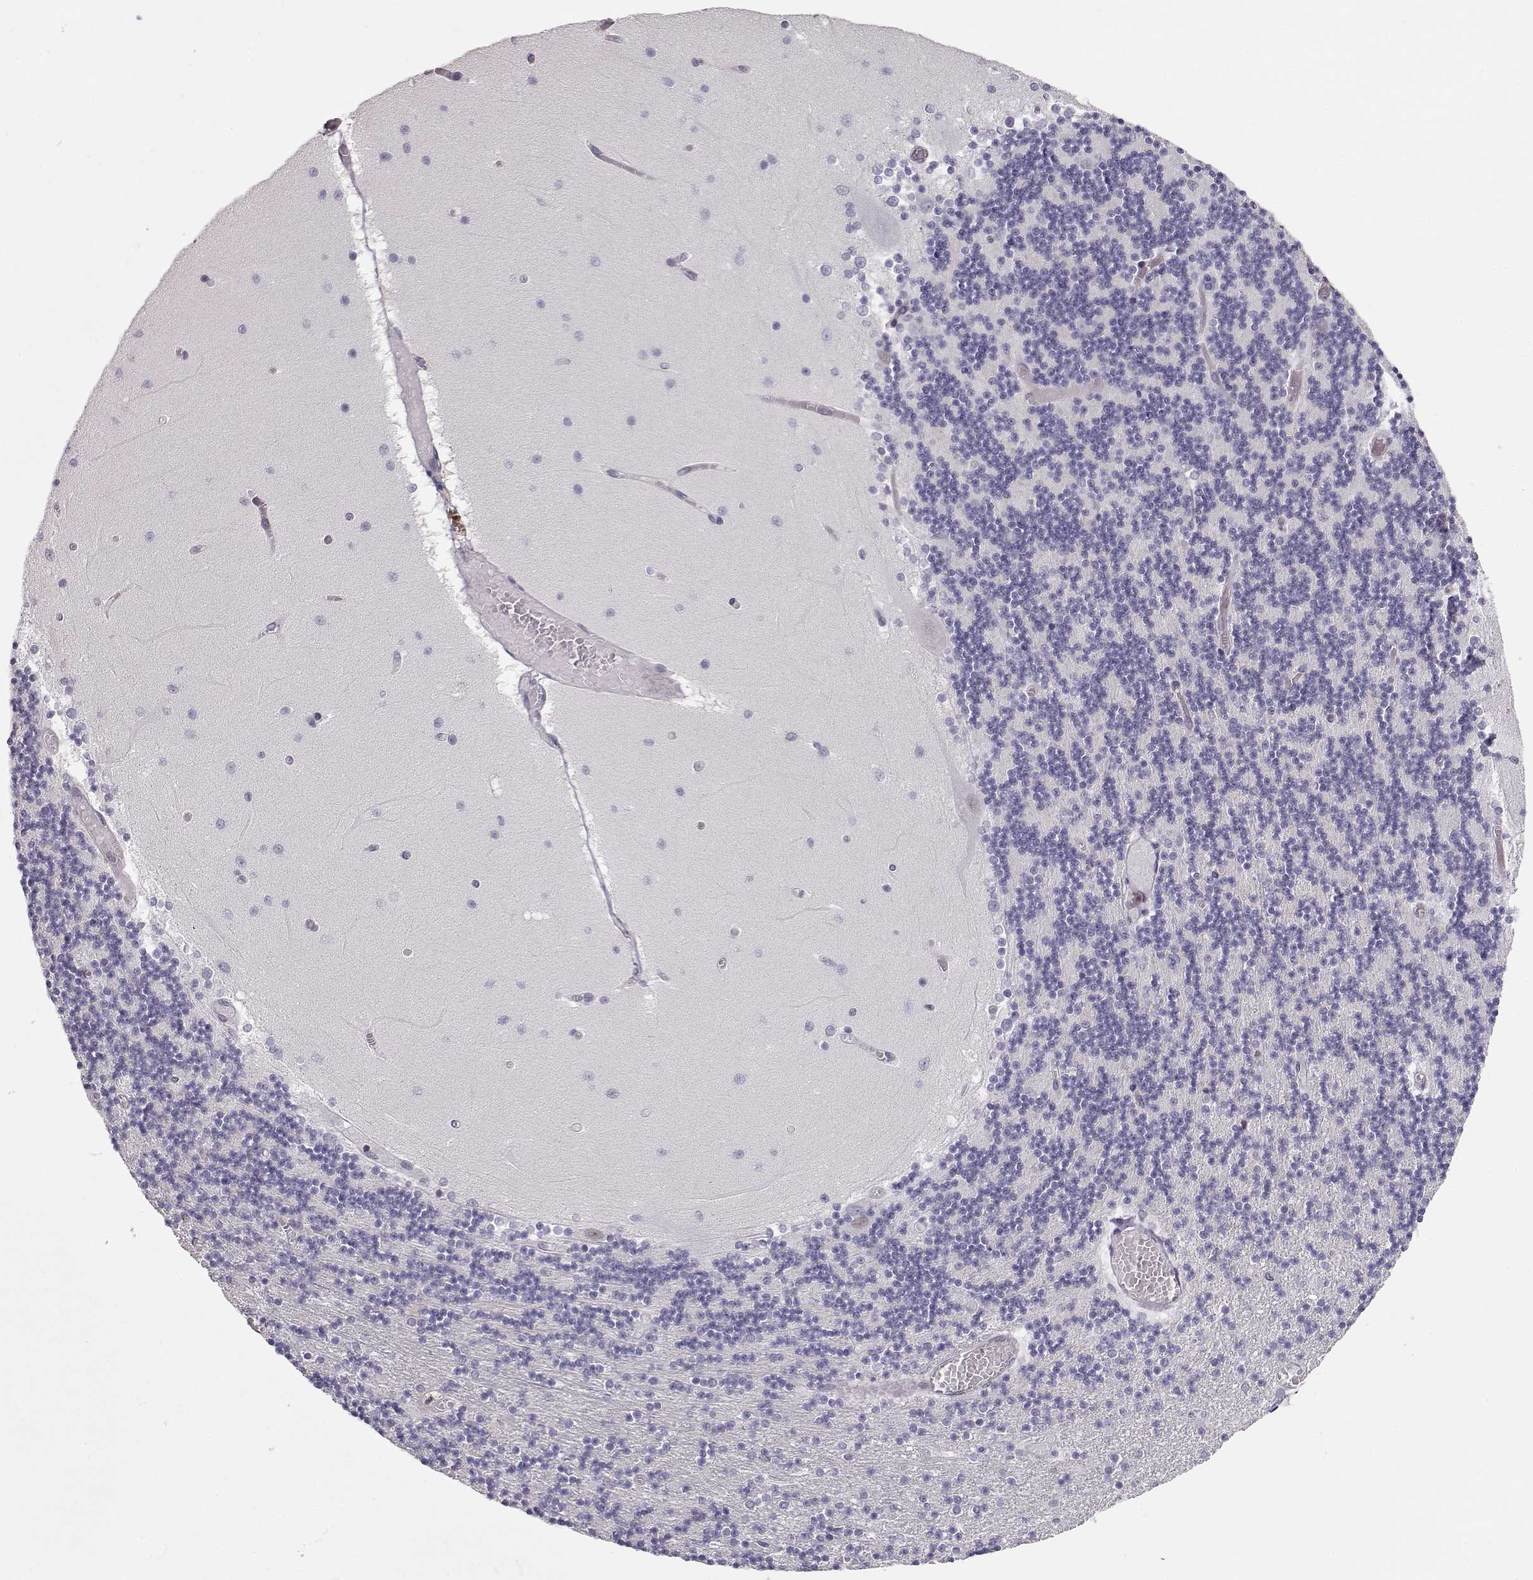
{"staining": {"intensity": "negative", "quantity": "none", "location": "none"}, "tissue": "cerebellum", "cell_type": "Cells in granular layer", "image_type": "normal", "snomed": [{"axis": "morphology", "description": "Normal tissue, NOS"}, {"axis": "topography", "description": "Cerebellum"}], "caption": "Protein analysis of benign cerebellum shows no significant staining in cells in granular layer.", "gene": "TEPP", "patient": {"sex": "female", "age": 28}}